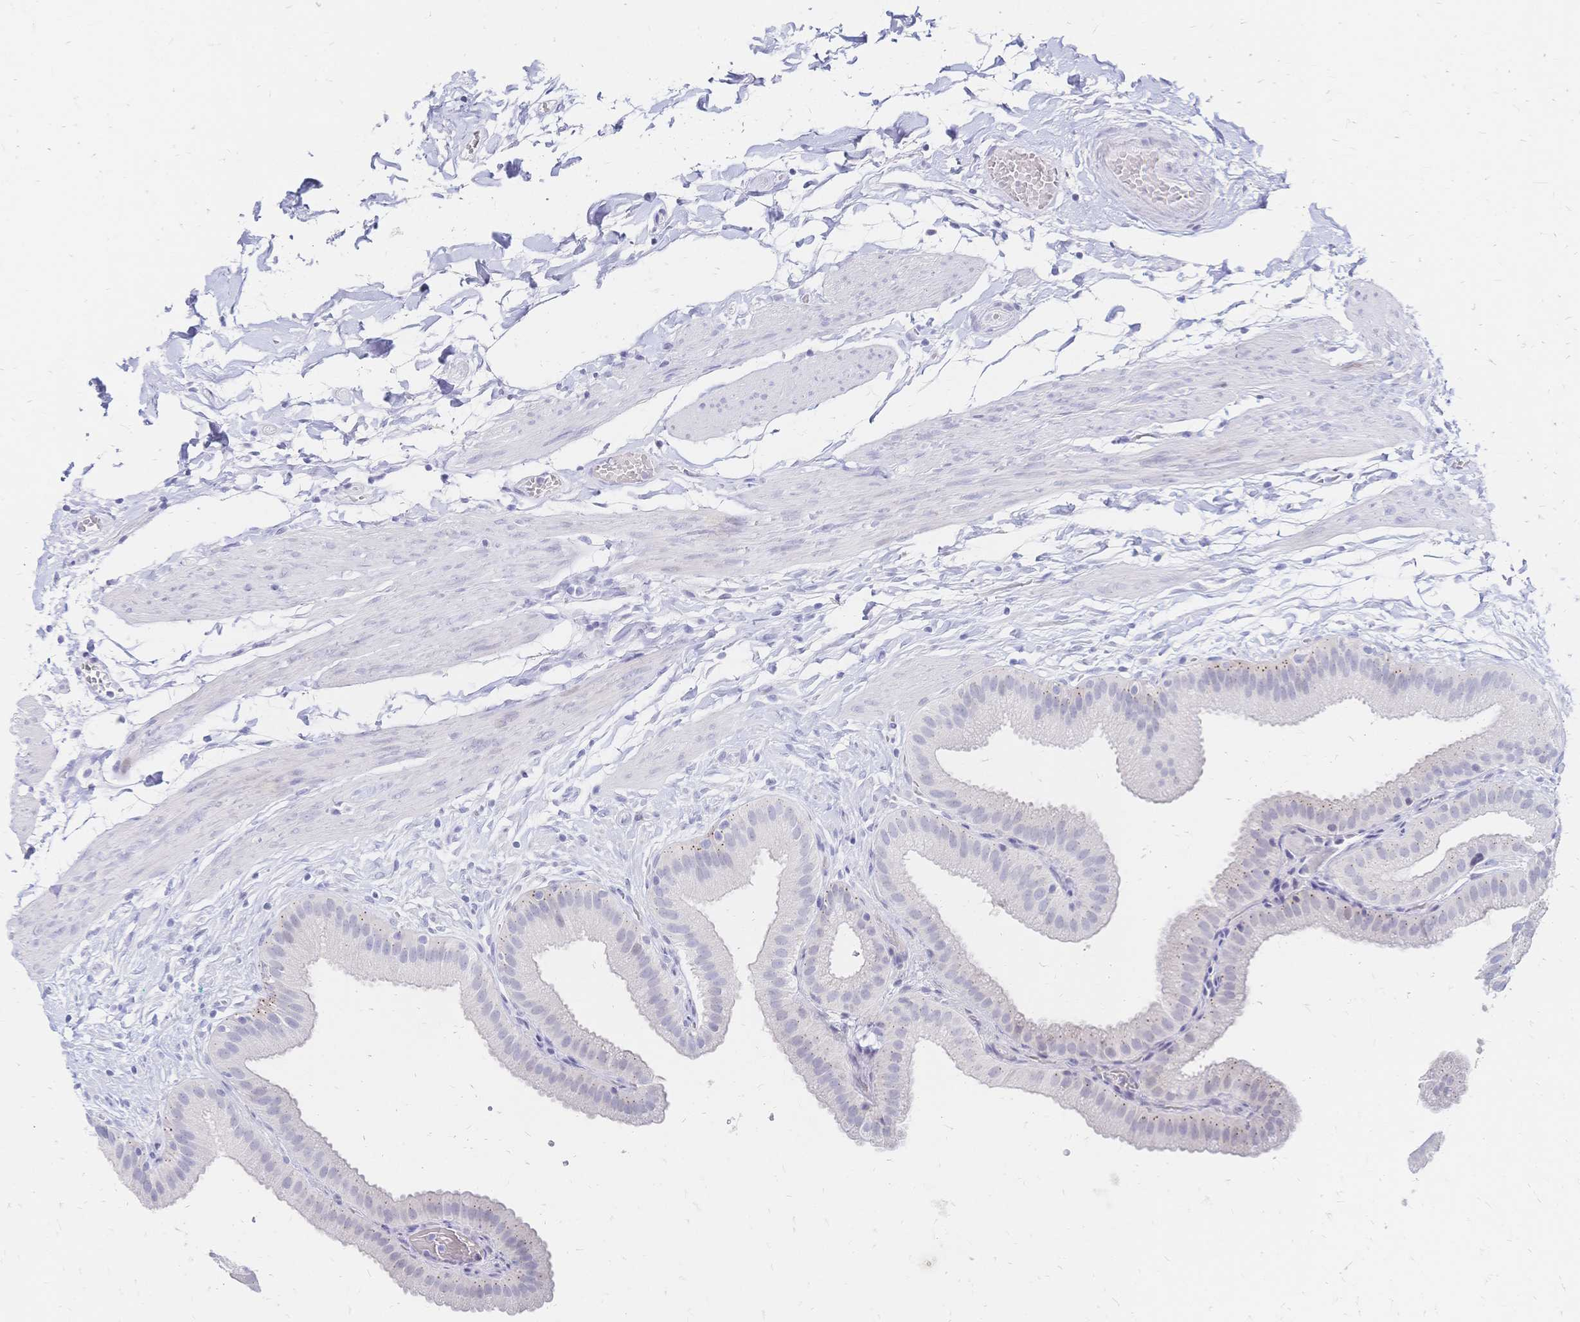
{"staining": {"intensity": "negative", "quantity": "none", "location": "none"}, "tissue": "gallbladder", "cell_type": "Glandular cells", "image_type": "normal", "snomed": [{"axis": "morphology", "description": "Normal tissue, NOS"}, {"axis": "topography", "description": "Gallbladder"}], "caption": "Immunohistochemistry (IHC) of normal human gallbladder shows no positivity in glandular cells. (DAB (3,3'-diaminobenzidine) immunohistochemistry (IHC), high magnification).", "gene": "PSORS1C2", "patient": {"sex": "female", "age": 63}}